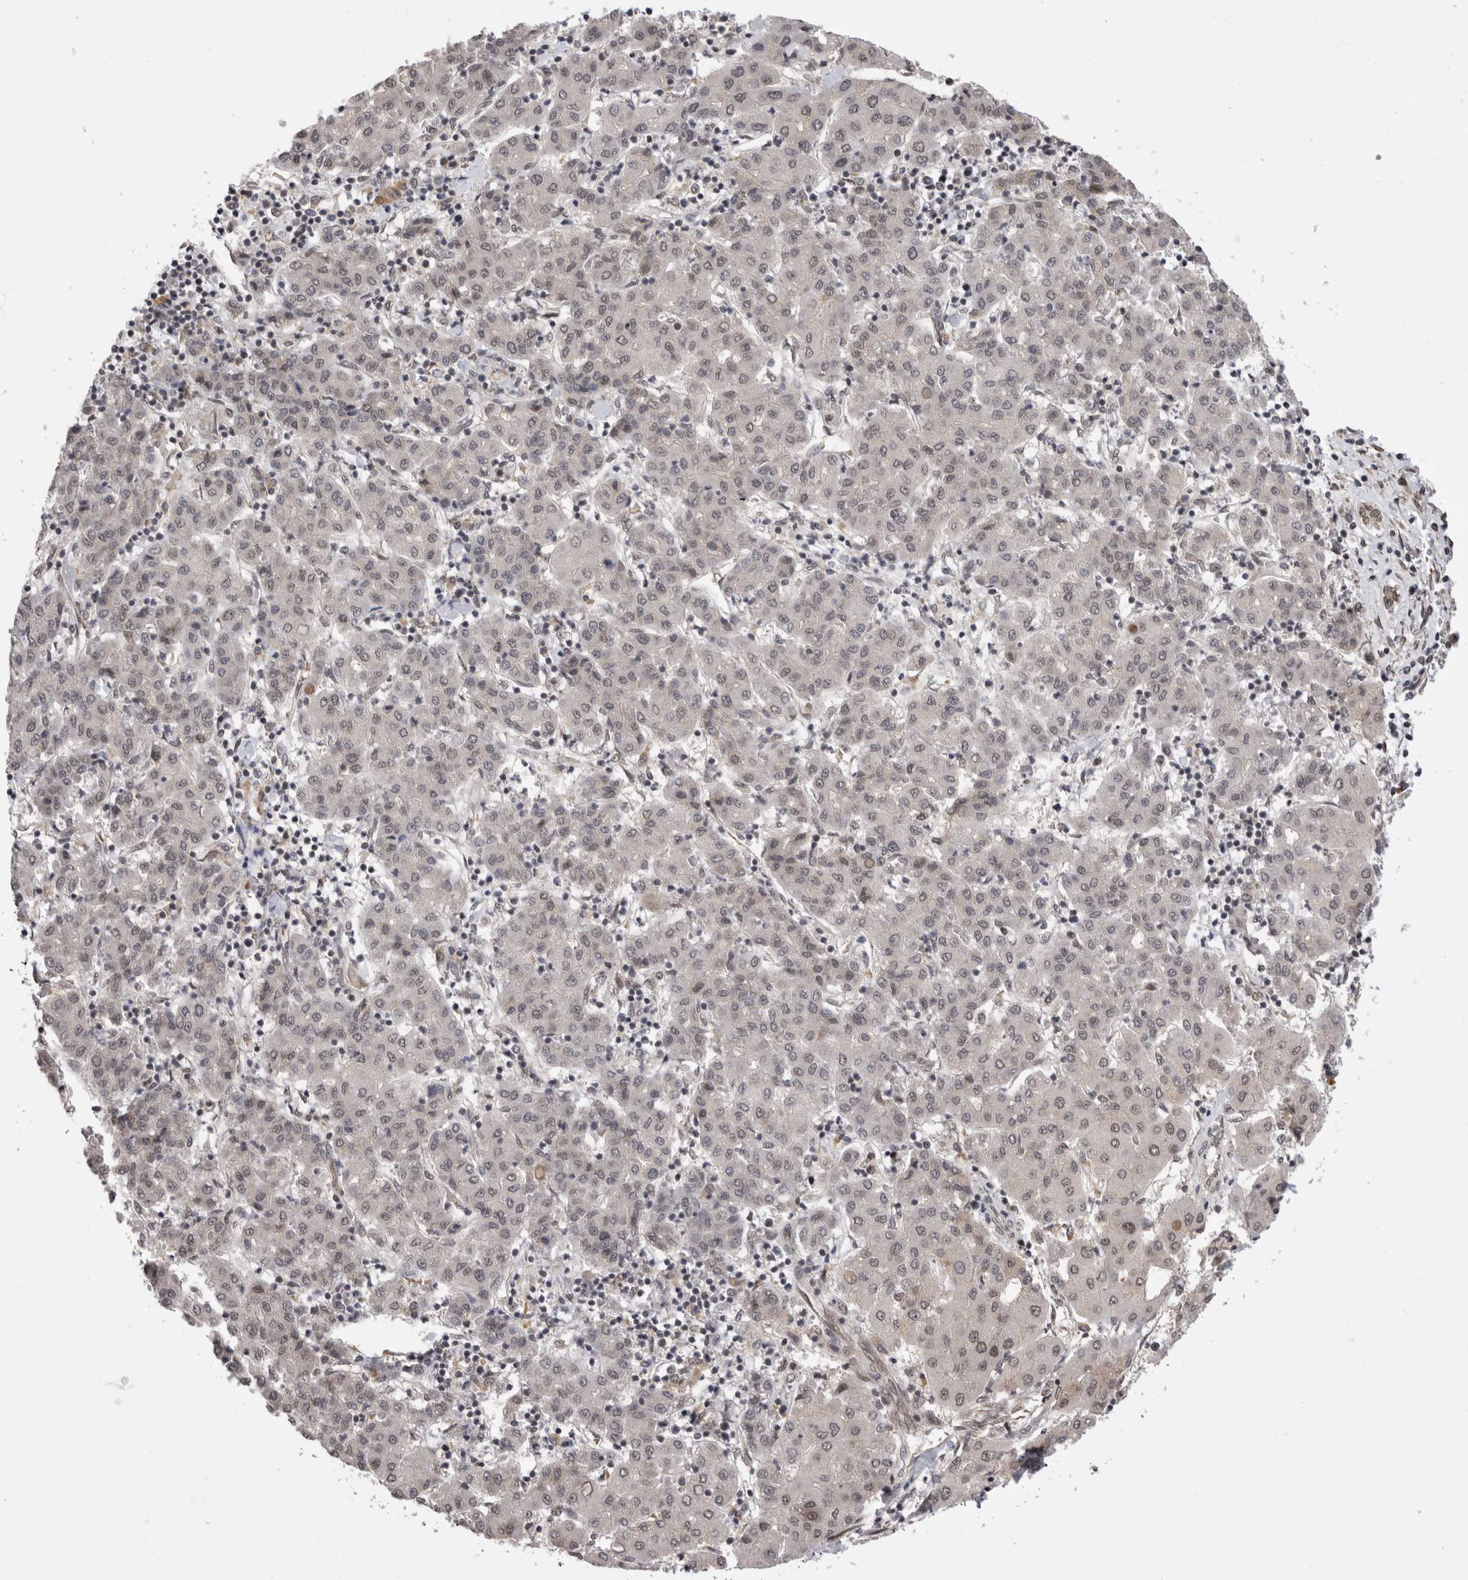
{"staining": {"intensity": "weak", "quantity": "<25%", "location": "nuclear"}, "tissue": "liver cancer", "cell_type": "Tumor cells", "image_type": "cancer", "snomed": [{"axis": "morphology", "description": "Carcinoma, Hepatocellular, NOS"}, {"axis": "topography", "description": "Liver"}], "caption": "The histopathology image shows no significant expression in tumor cells of liver cancer (hepatocellular carcinoma).", "gene": "TMEM65", "patient": {"sex": "male", "age": 65}}